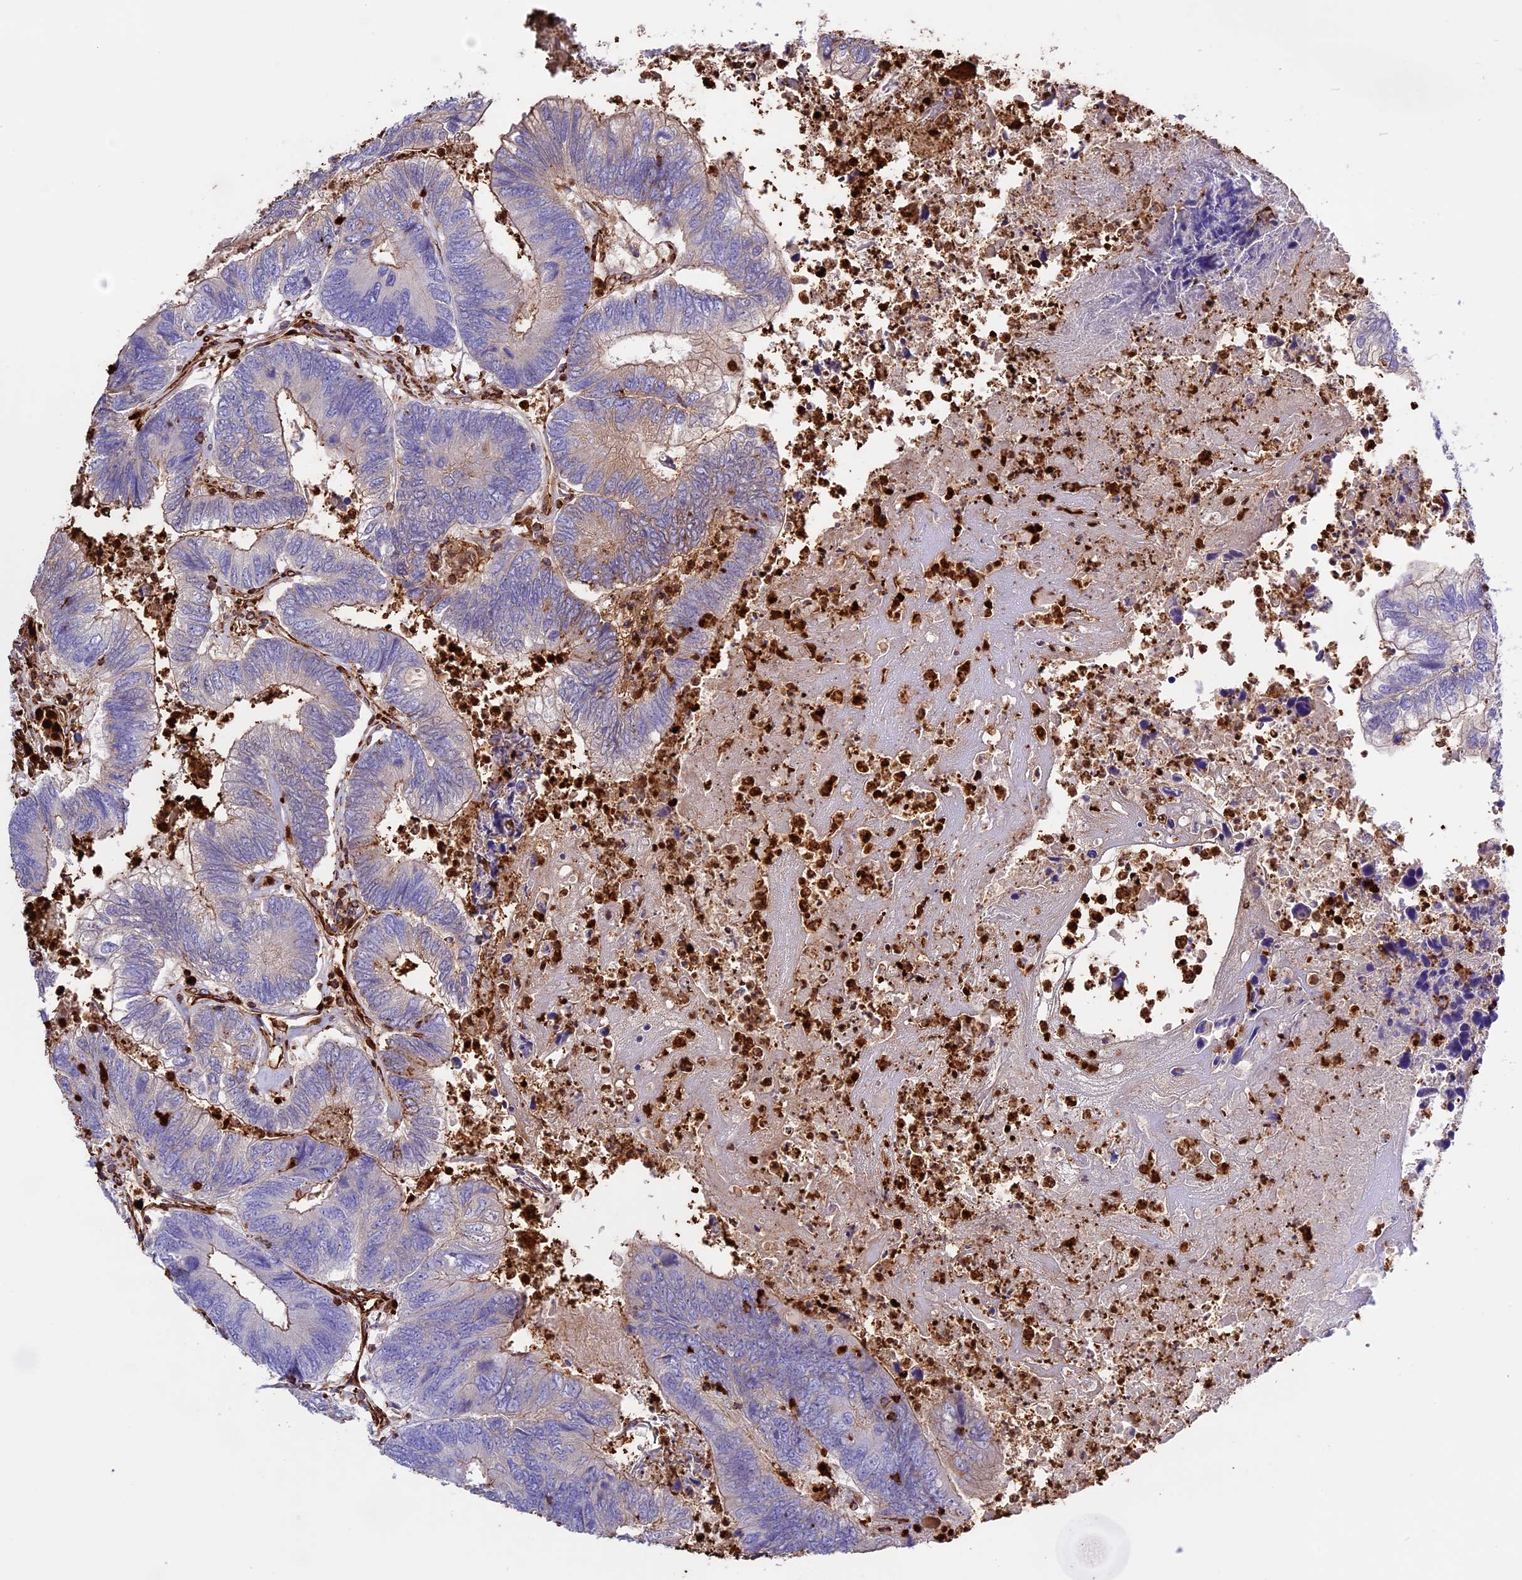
{"staining": {"intensity": "weak", "quantity": "<25%", "location": "cytoplasmic/membranous"}, "tissue": "colorectal cancer", "cell_type": "Tumor cells", "image_type": "cancer", "snomed": [{"axis": "morphology", "description": "Adenocarcinoma, NOS"}, {"axis": "topography", "description": "Colon"}], "caption": "There is no significant staining in tumor cells of colorectal cancer (adenocarcinoma).", "gene": "CD99L2", "patient": {"sex": "female", "age": 67}}